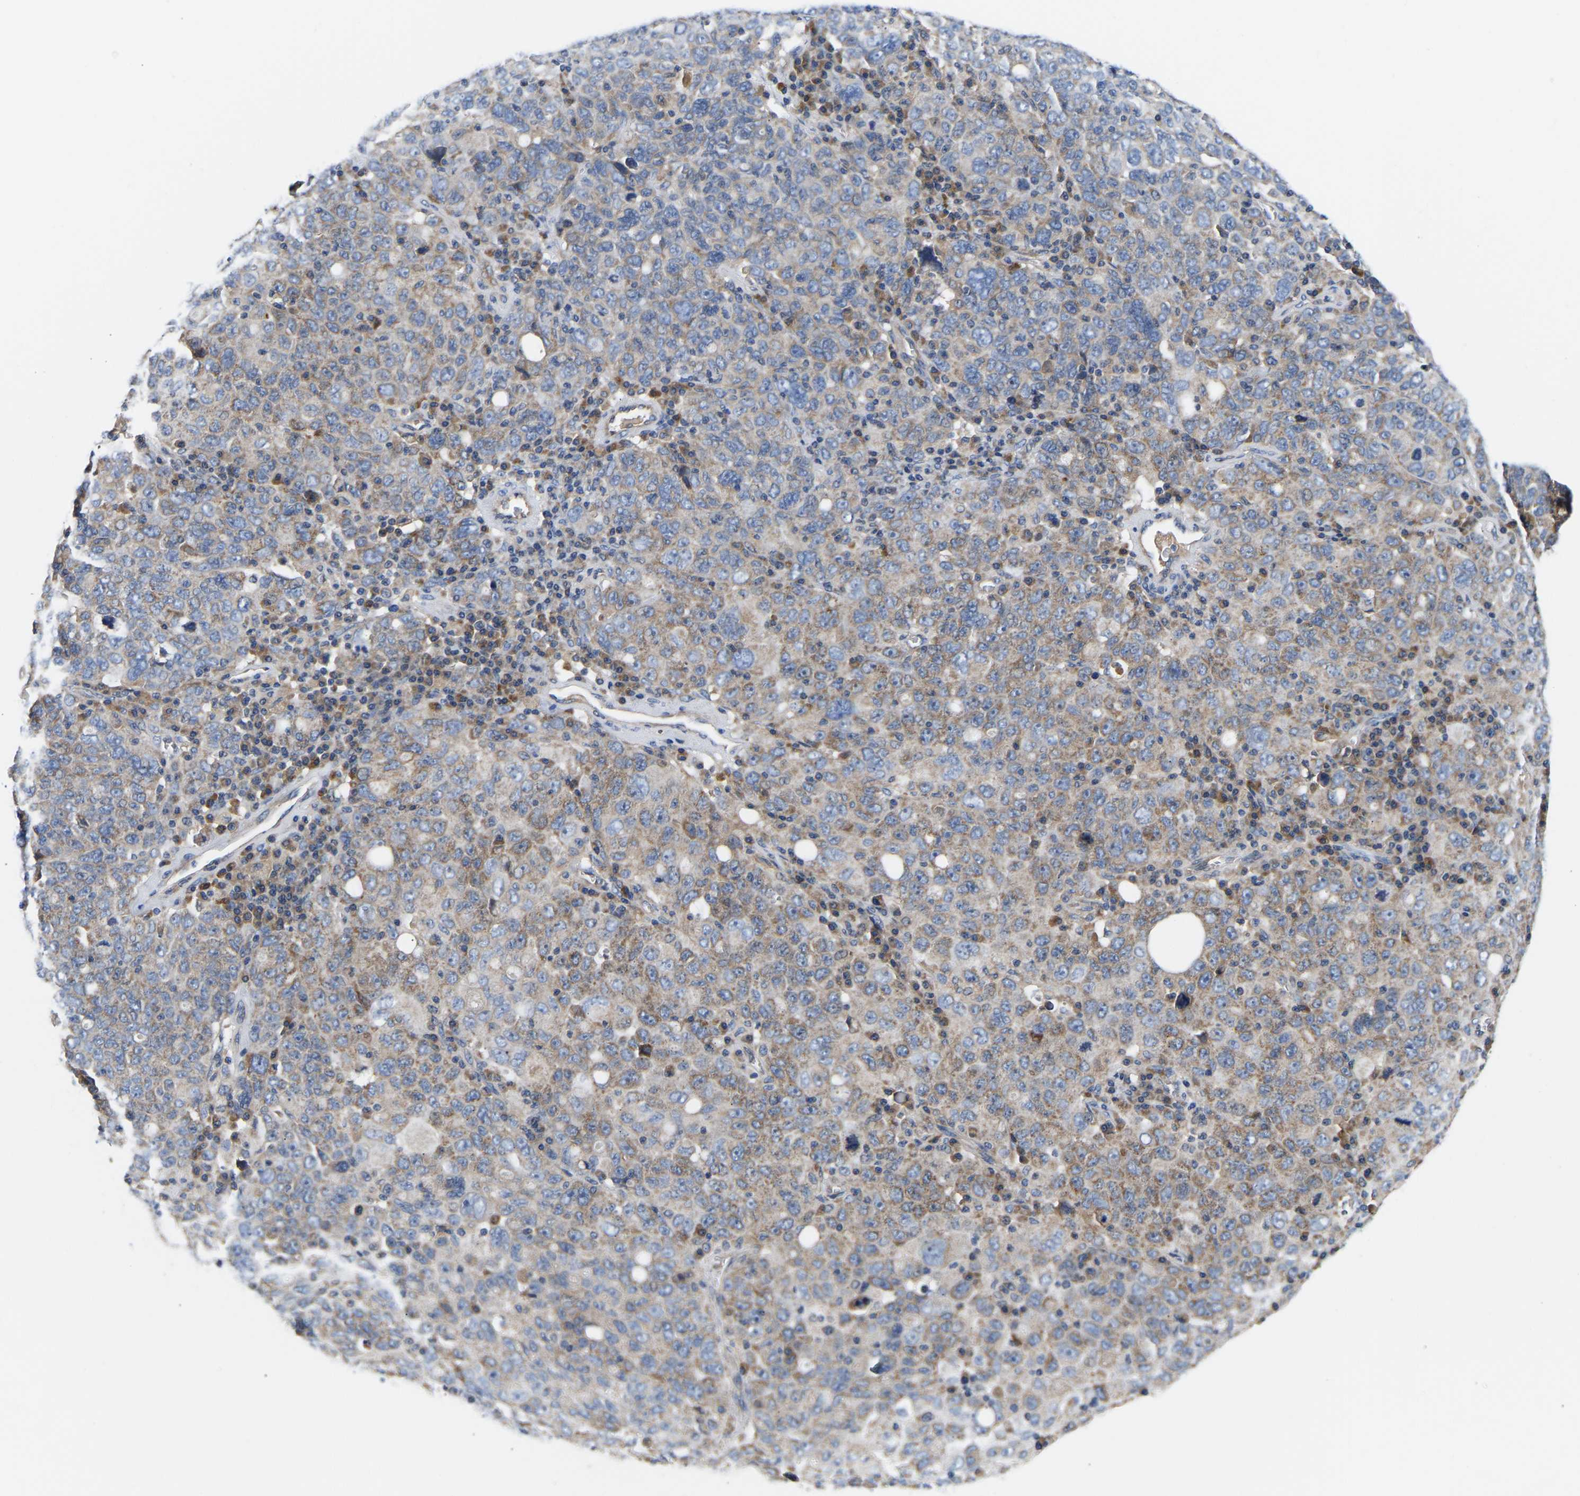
{"staining": {"intensity": "weak", "quantity": "<25%", "location": "cytoplasmic/membranous"}, "tissue": "ovarian cancer", "cell_type": "Tumor cells", "image_type": "cancer", "snomed": [{"axis": "morphology", "description": "Carcinoma, endometroid"}, {"axis": "topography", "description": "Ovary"}], "caption": "High power microscopy image of an IHC micrograph of ovarian cancer (endometroid carcinoma), revealing no significant expression in tumor cells.", "gene": "AIMP2", "patient": {"sex": "female", "age": 62}}